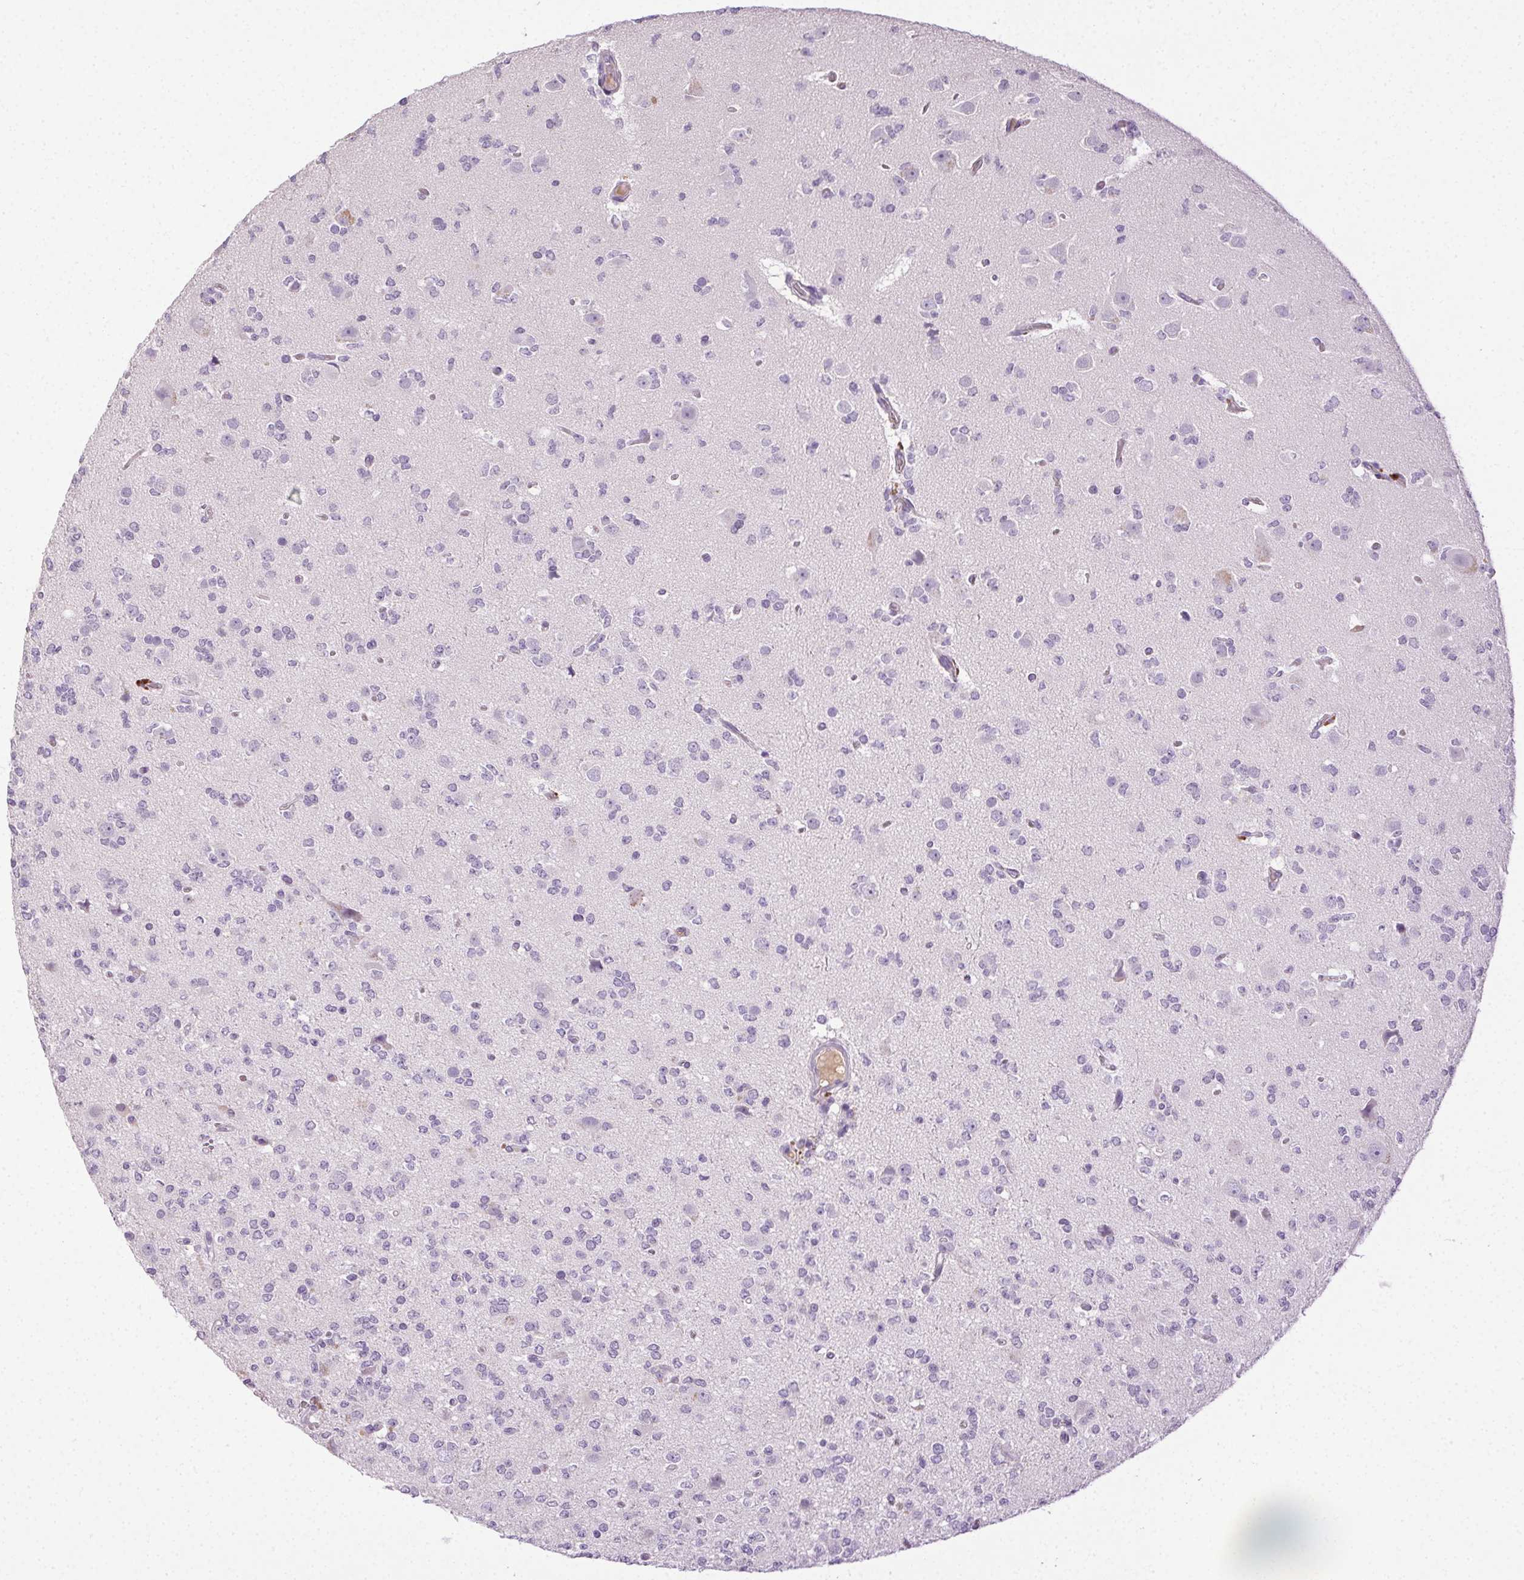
{"staining": {"intensity": "negative", "quantity": "none", "location": "none"}, "tissue": "glioma", "cell_type": "Tumor cells", "image_type": "cancer", "snomed": [{"axis": "morphology", "description": "Glioma, malignant, Low grade"}, {"axis": "topography", "description": "Brain"}], "caption": "Micrograph shows no protein staining in tumor cells of low-grade glioma (malignant) tissue. (DAB IHC with hematoxylin counter stain).", "gene": "BPIFB2", "patient": {"sex": "male", "age": 27}}